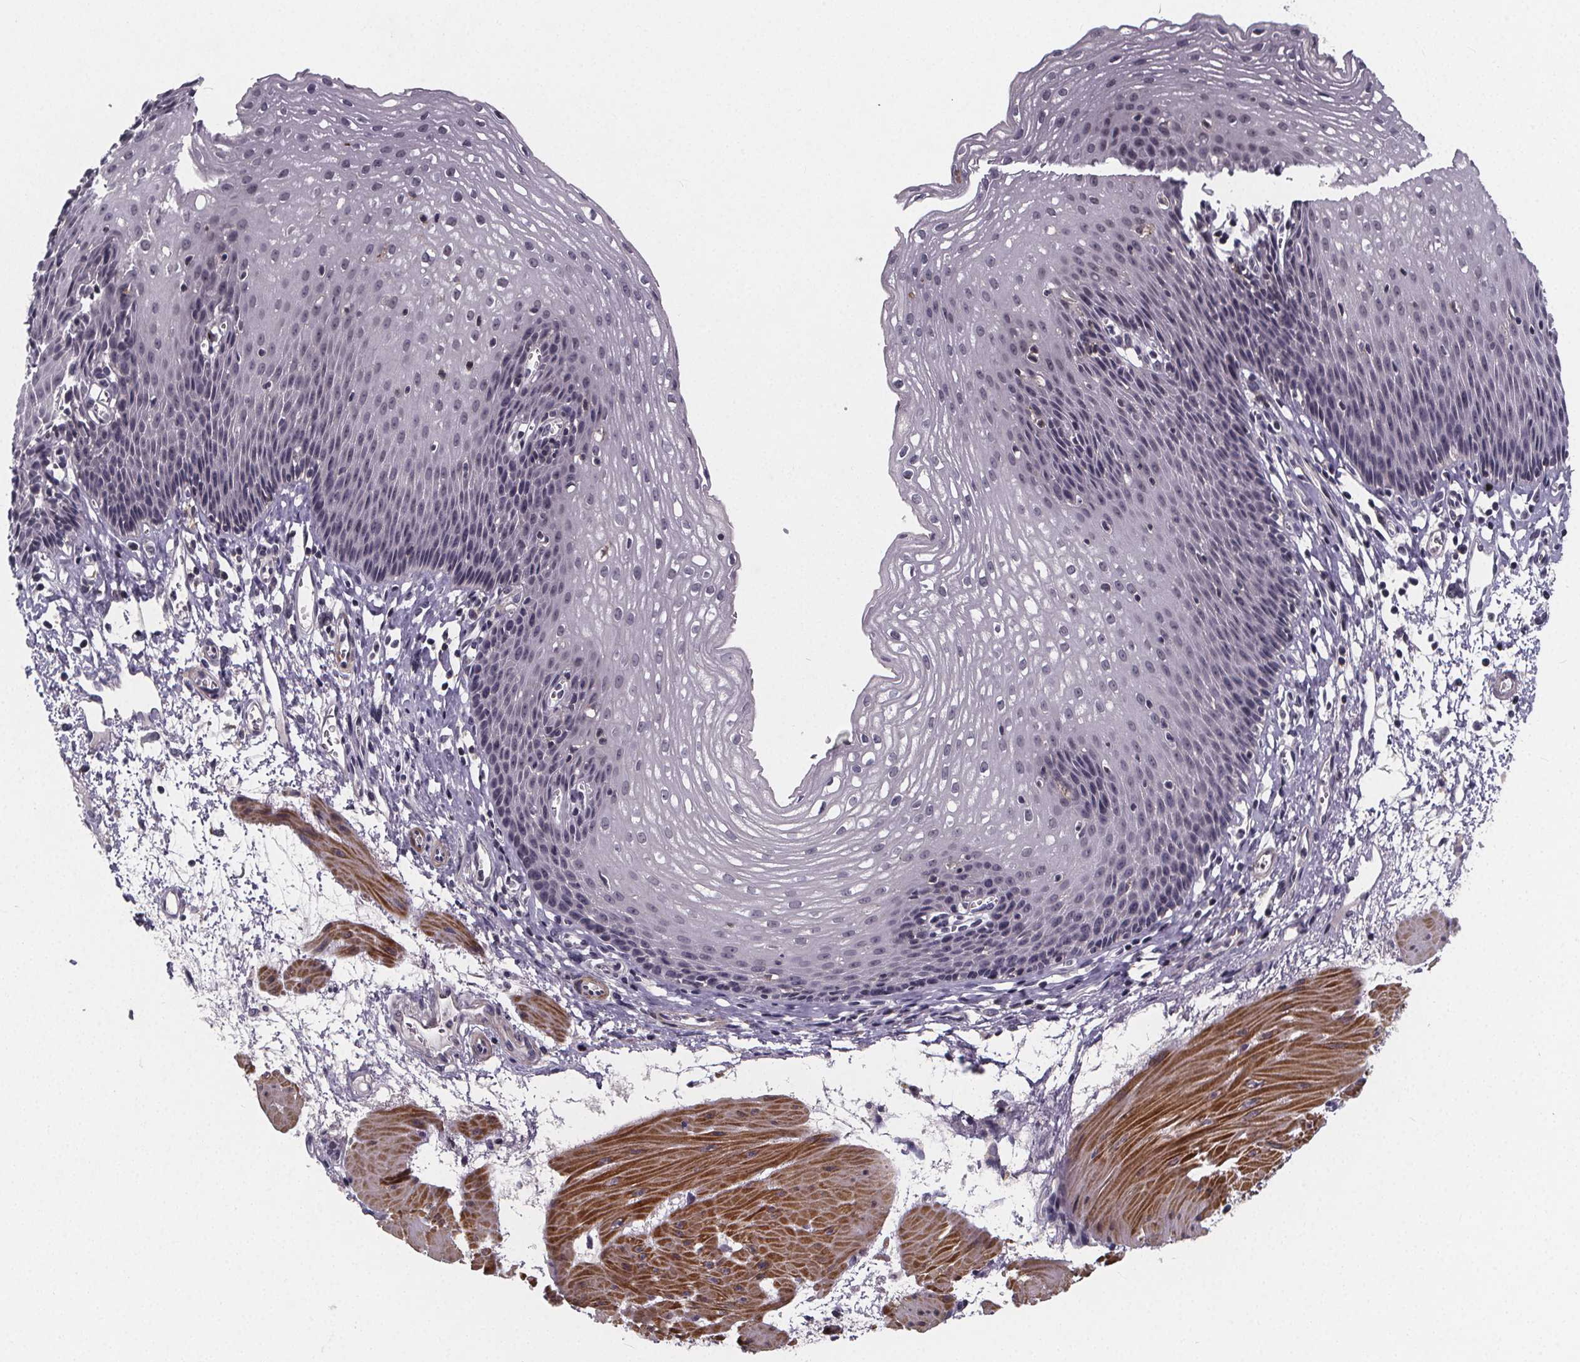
{"staining": {"intensity": "negative", "quantity": "none", "location": "none"}, "tissue": "esophagus", "cell_type": "Squamous epithelial cells", "image_type": "normal", "snomed": [{"axis": "morphology", "description": "Normal tissue, NOS"}, {"axis": "topography", "description": "Esophagus"}], "caption": "Squamous epithelial cells show no significant expression in unremarkable esophagus. The staining is performed using DAB brown chromogen with nuclei counter-stained in using hematoxylin.", "gene": "FBXW2", "patient": {"sex": "female", "age": 64}}